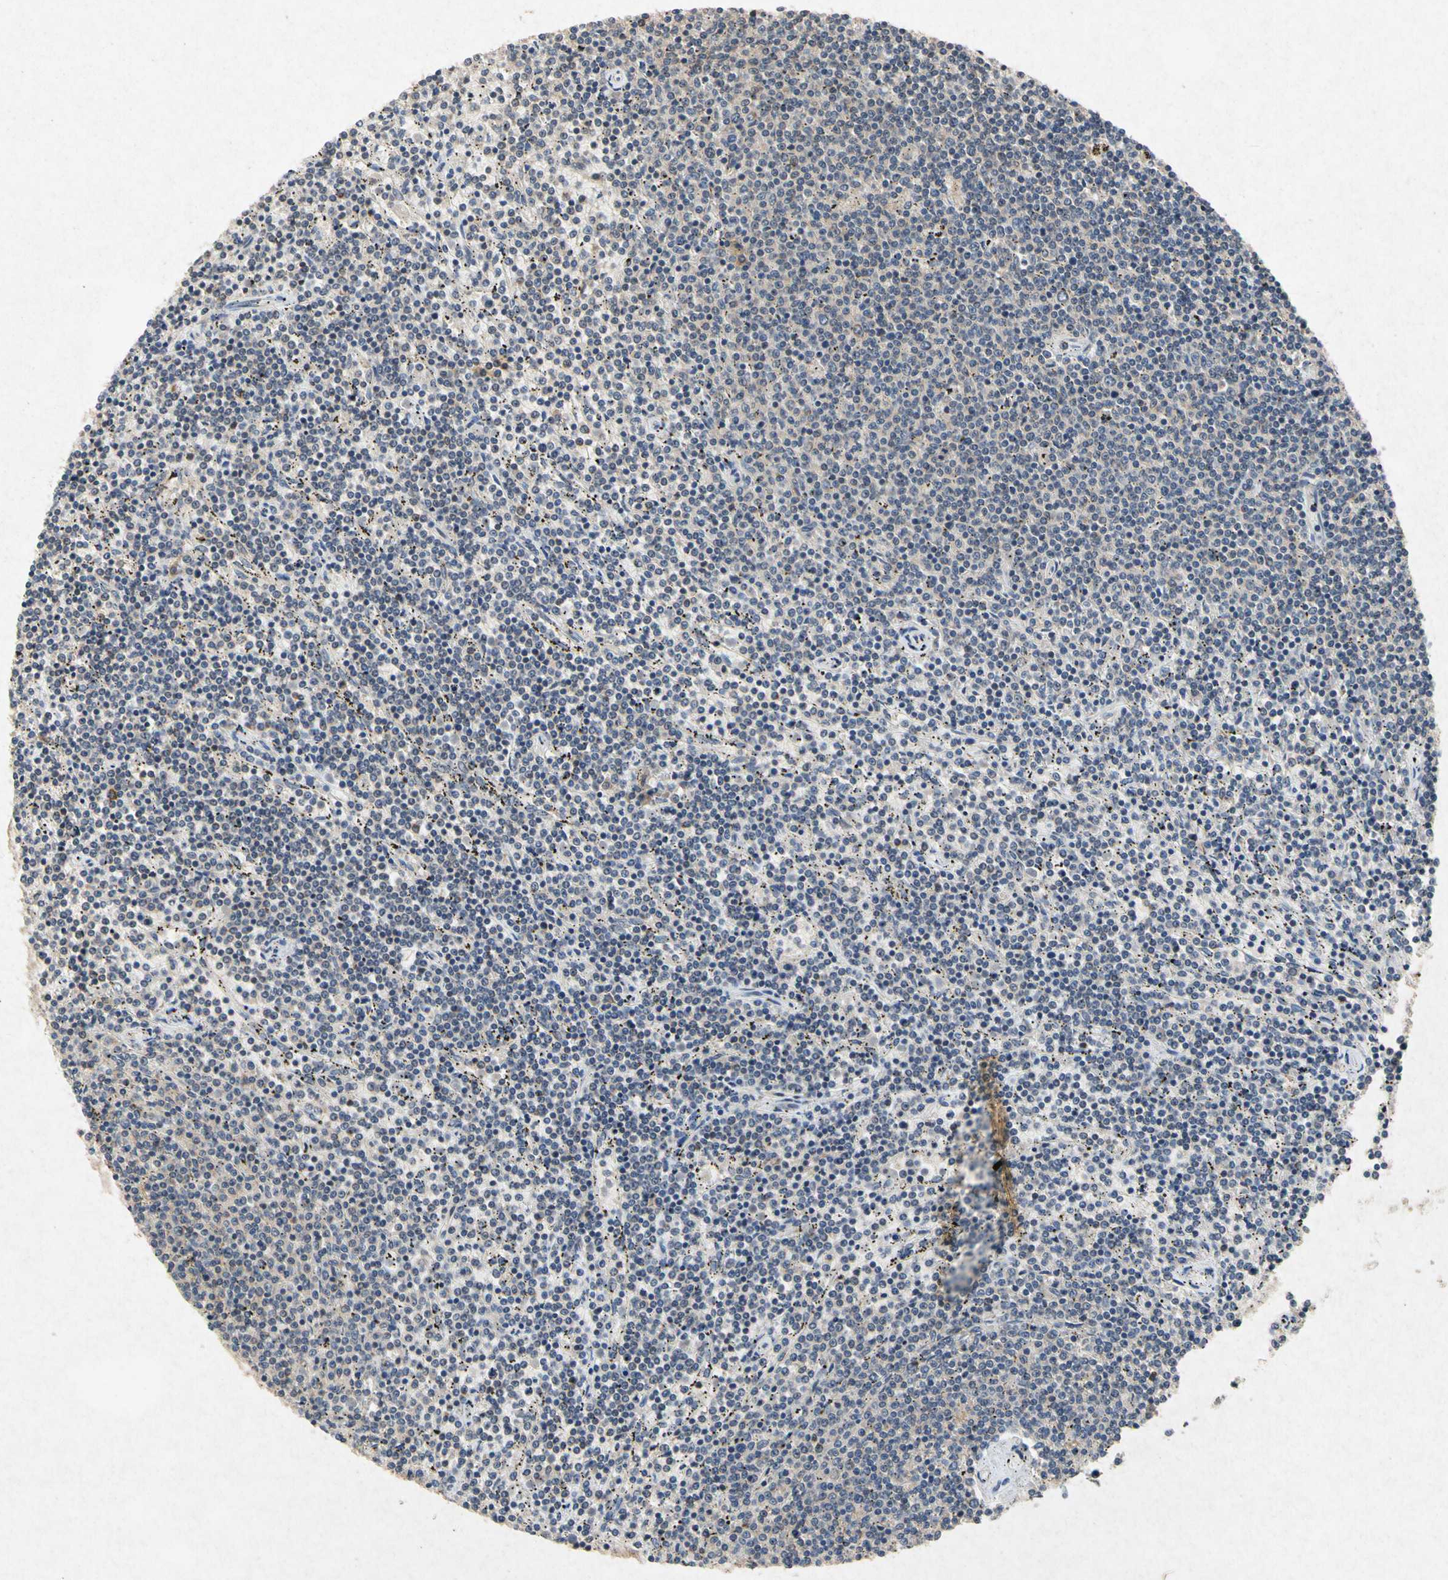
{"staining": {"intensity": "negative", "quantity": "none", "location": "none"}, "tissue": "lymphoma", "cell_type": "Tumor cells", "image_type": "cancer", "snomed": [{"axis": "morphology", "description": "Malignant lymphoma, non-Hodgkin's type, Low grade"}, {"axis": "topography", "description": "Spleen"}], "caption": "DAB immunohistochemical staining of malignant lymphoma, non-Hodgkin's type (low-grade) shows no significant expression in tumor cells.", "gene": "RPS6KA1", "patient": {"sex": "female", "age": 50}}